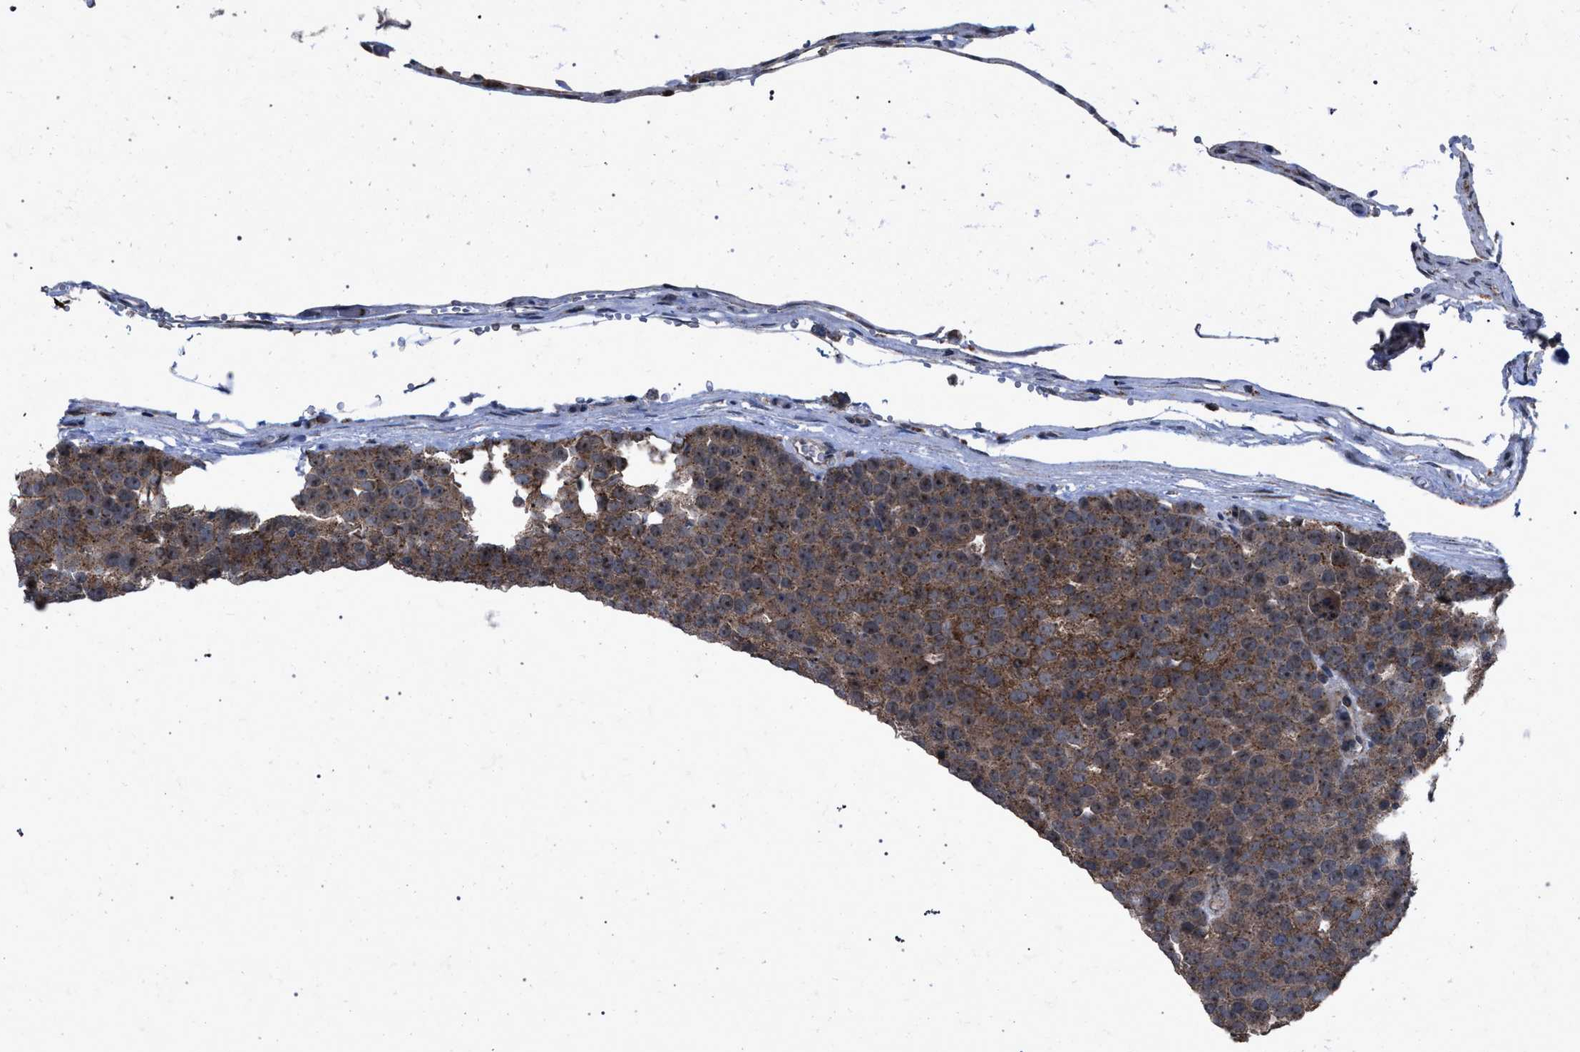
{"staining": {"intensity": "moderate", "quantity": ">75%", "location": "cytoplasmic/membranous"}, "tissue": "testis cancer", "cell_type": "Tumor cells", "image_type": "cancer", "snomed": [{"axis": "morphology", "description": "Seminoma, NOS"}, {"axis": "topography", "description": "Testis"}], "caption": "Testis cancer (seminoma) tissue shows moderate cytoplasmic/membranous staining in about >75% of tumor cells", "gene": "HSD17B4", "patient": {"sex": "male", "age": 71}}